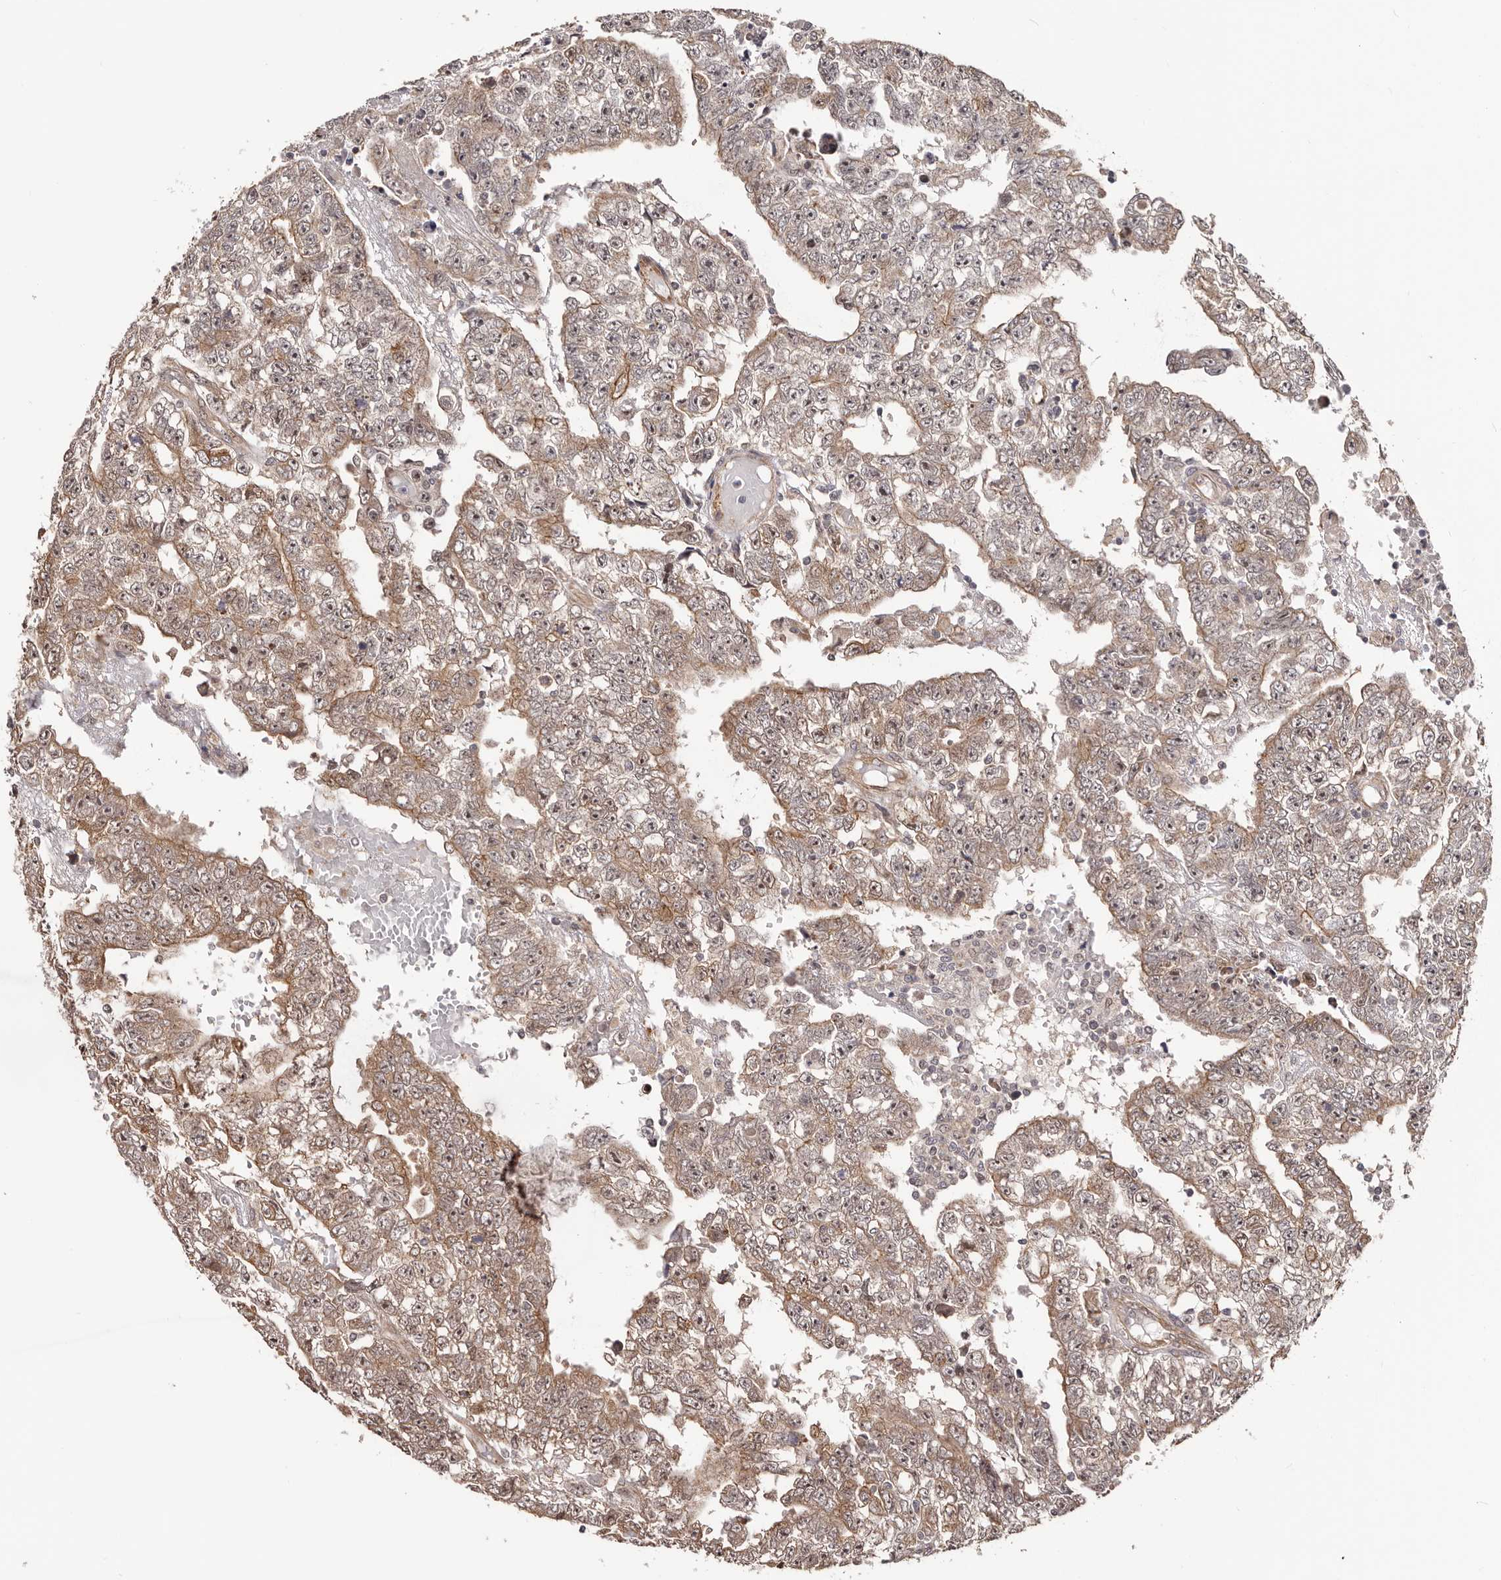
{"staining": {"intensity": "moderate", "quantity": ">75%", "location": "cytoplasmic/membranous,nuclear"}, "tissue": "testis cancer", "cell_type": "Tumor cells", "image_type": "cancer", "snomed": [{"axis": "morphology", "description": "Carcinoma, Embryonal, NOS"}, {"axis": "topography", "description": "Testis"}], "caption": "Protein staining displays moderate cytoplasmic/membranous and nuclear positivity in about >75% of tumor cells in testis embryonal carcinoma.", "gene": "NOL12", "patient": {"sex": "male", "age": 25}}